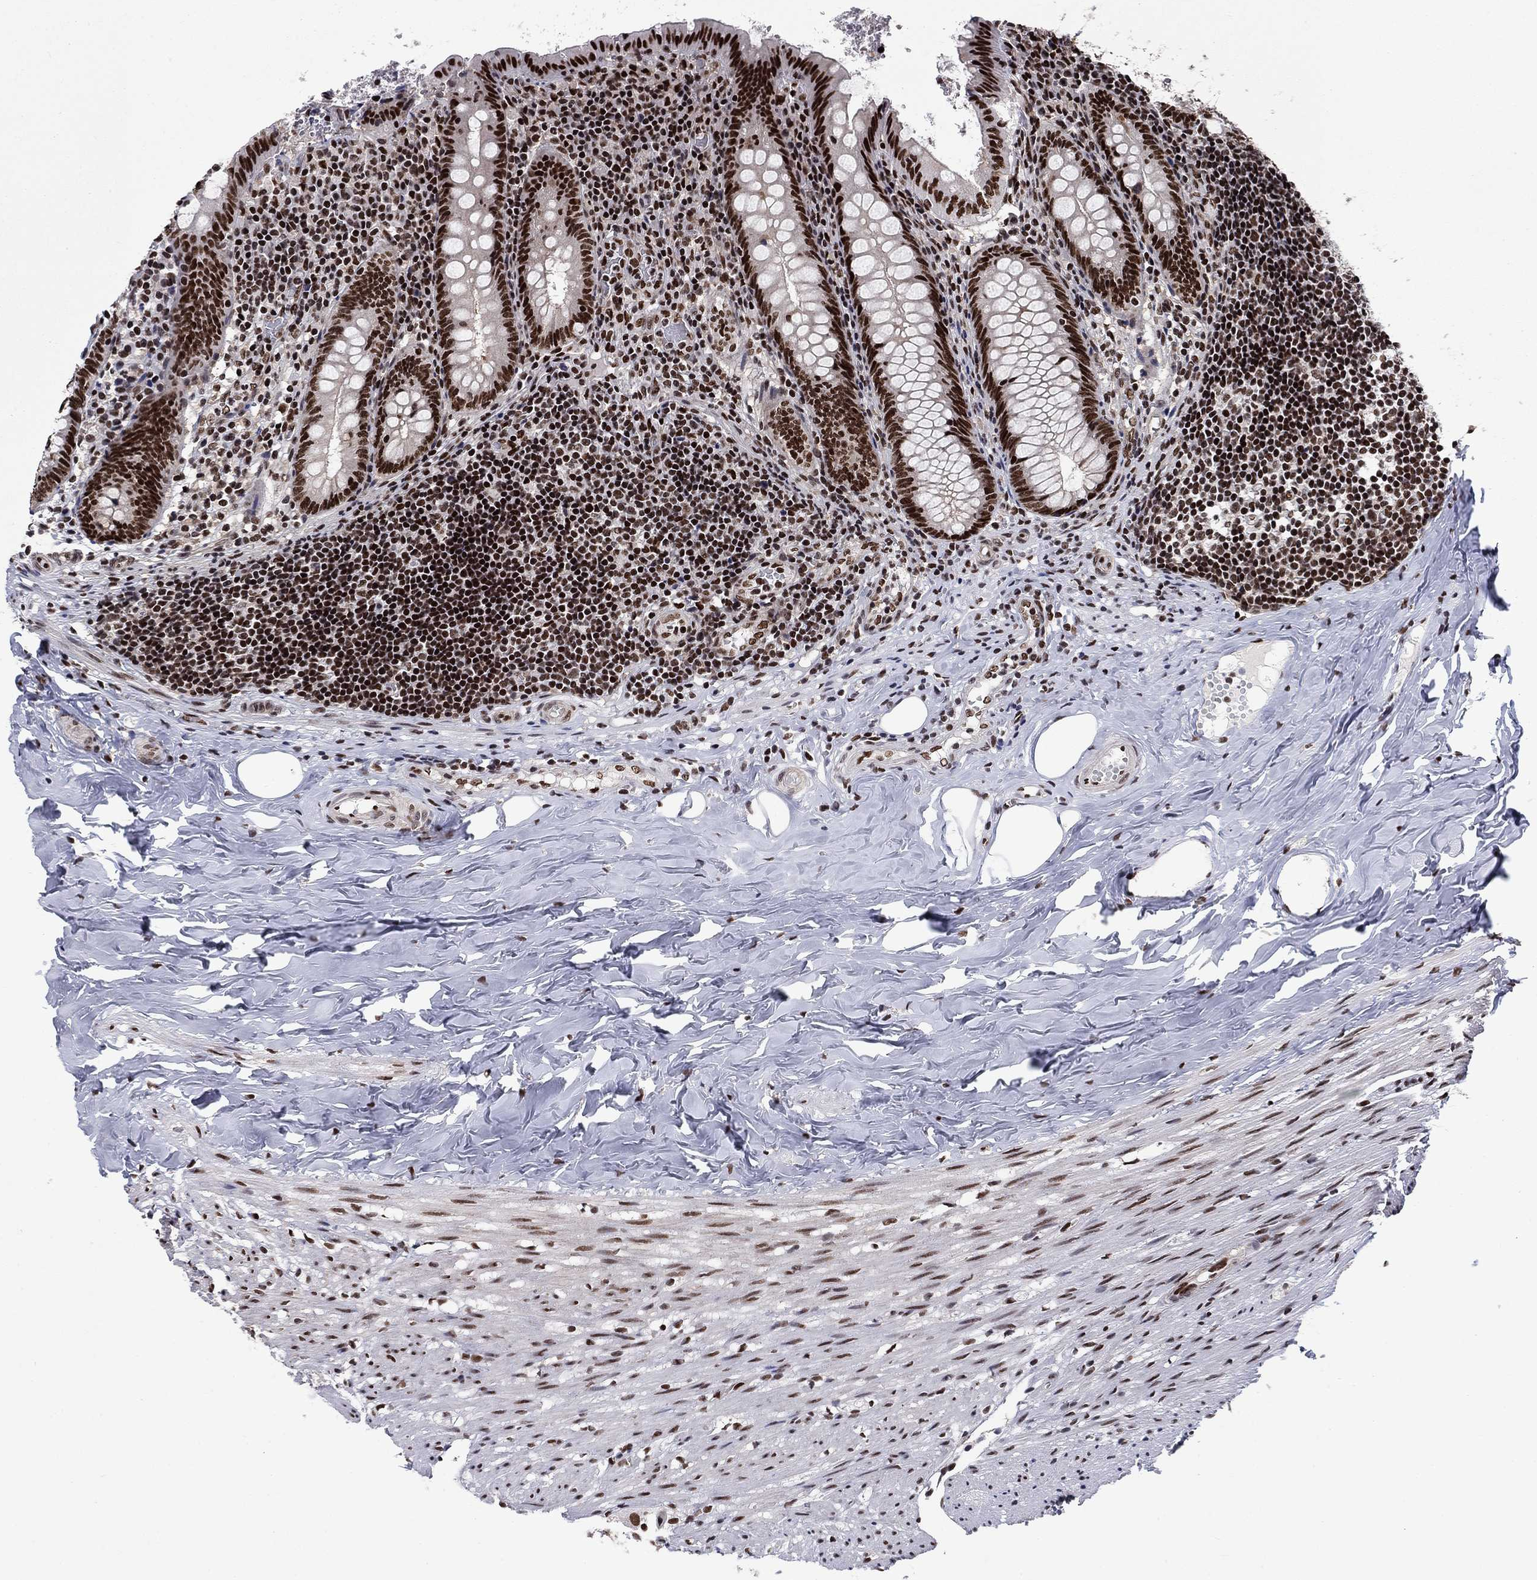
{"staining": {"intensity": "strong", "quantity": ">75%", "location": "nuclear"}, "tissue": "appendix", "cell_type": "Glandular cells", "image_type": "normal", "snomed": [{"axis": "morphology", "description": "Normal tissue, NOS"}, {"axis": "topography", "description": "Appendix"}], "caption": "Strong nuclear positivity for a protein is identified in about >75% of glandular cells of benign appendix using IHC.", "gene": "RPRD1B", "patient": {"sex": "female", "age": 23}}